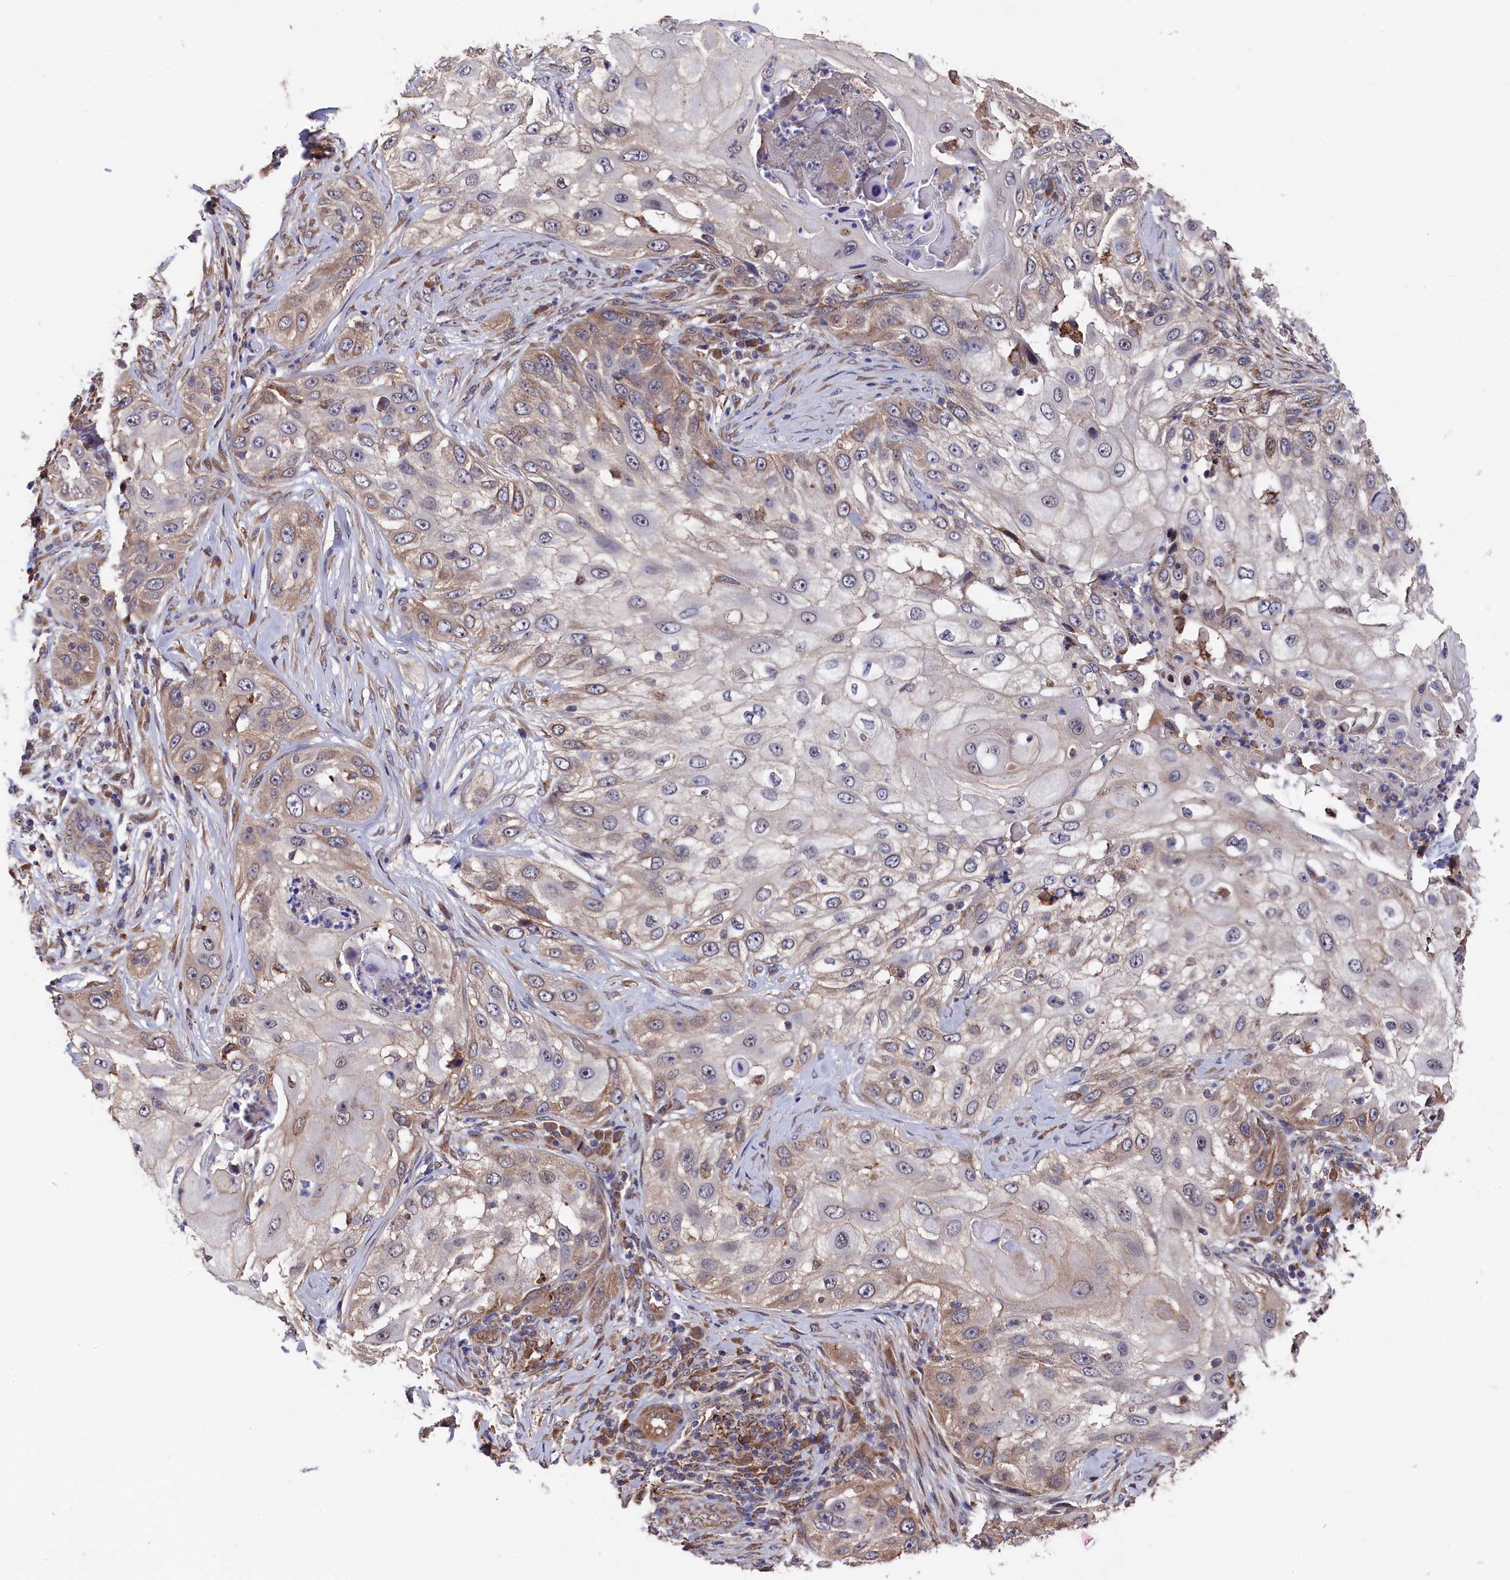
{"staining": {"intensity": "weak", "quantity": "25%-75%", "location": "cytoplasmic/membranous"}, "tissue": "skin cancer", "cell_type": "Tumor cells", "image_type": "cancer", "snomed": [{"axis": "morphology", "description": "Squamous cell carcinoma, NOS"}, {"axis": "topography", "description": "Skin"}], "caption": "Protein expression by IHC reveals weak cytoplasmic/membranous staining in about 25%-75% of tumor cells in skin squamous cell carcinoma.", "gene": "SLC12A4", "patient": {"sex": "female", "age": 44}}